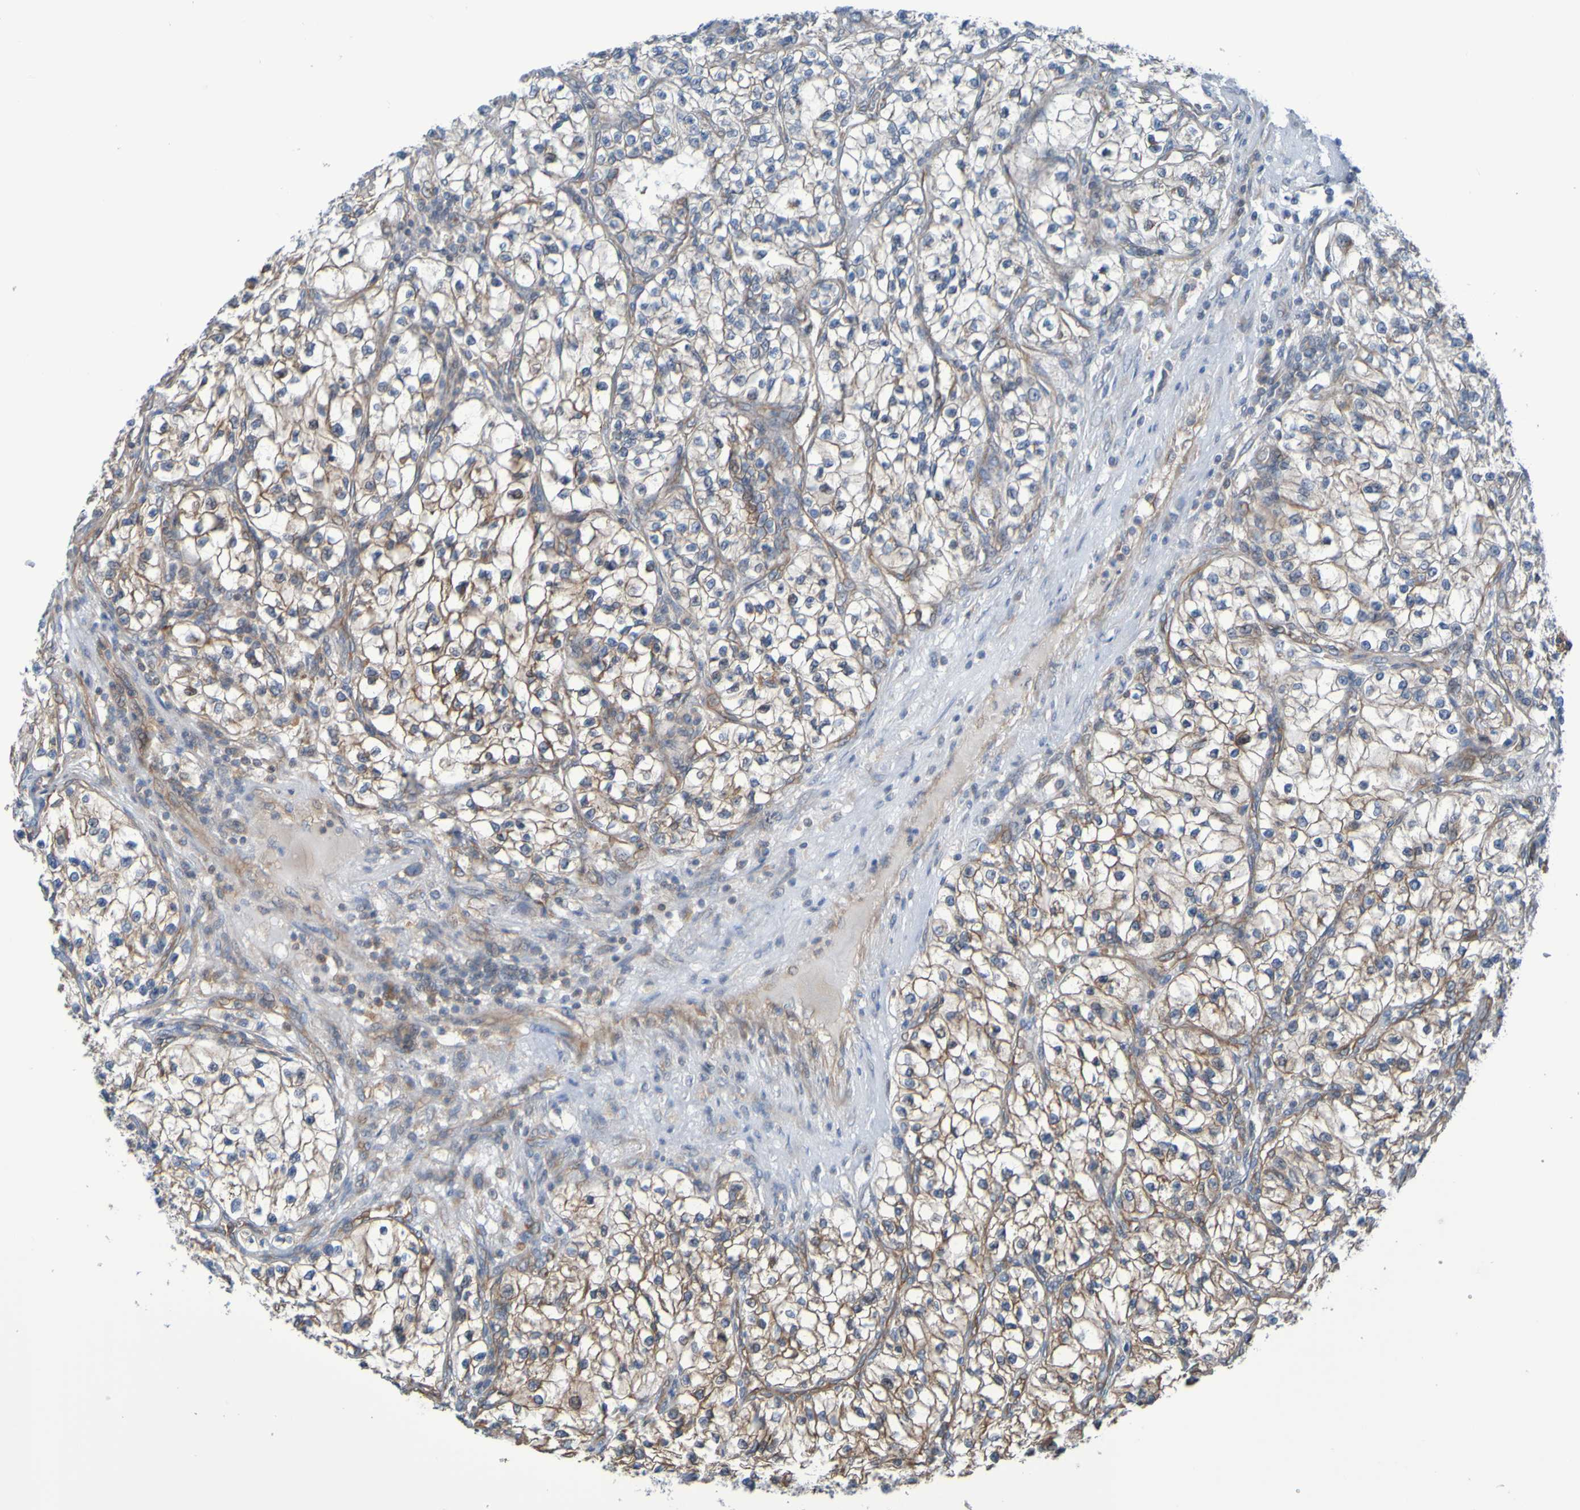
{"staining": {"intensity": "moderate", "quantity": "25%-75%", "location": "cytoplasmic/membranous"}, "tissue": "renal cancer", "cell_type": "Tumor cells", "image_type": "cancer", "snomed": [{"axis": "morphology", "description": "Adenocarcinoma, NOS"}, {"axis": "topography", "description": "Kidney"}], "caption": "The micrograph shows a brown stain indicating the presence of a protein in the cytoplasmic/membranous of tumor cells in renal adenocarcinoma. (Brightfield microscopy of DAB IHC at high magnification).", "gene": "NPRL3", "patient": {"sex": "female", "age": 57}}